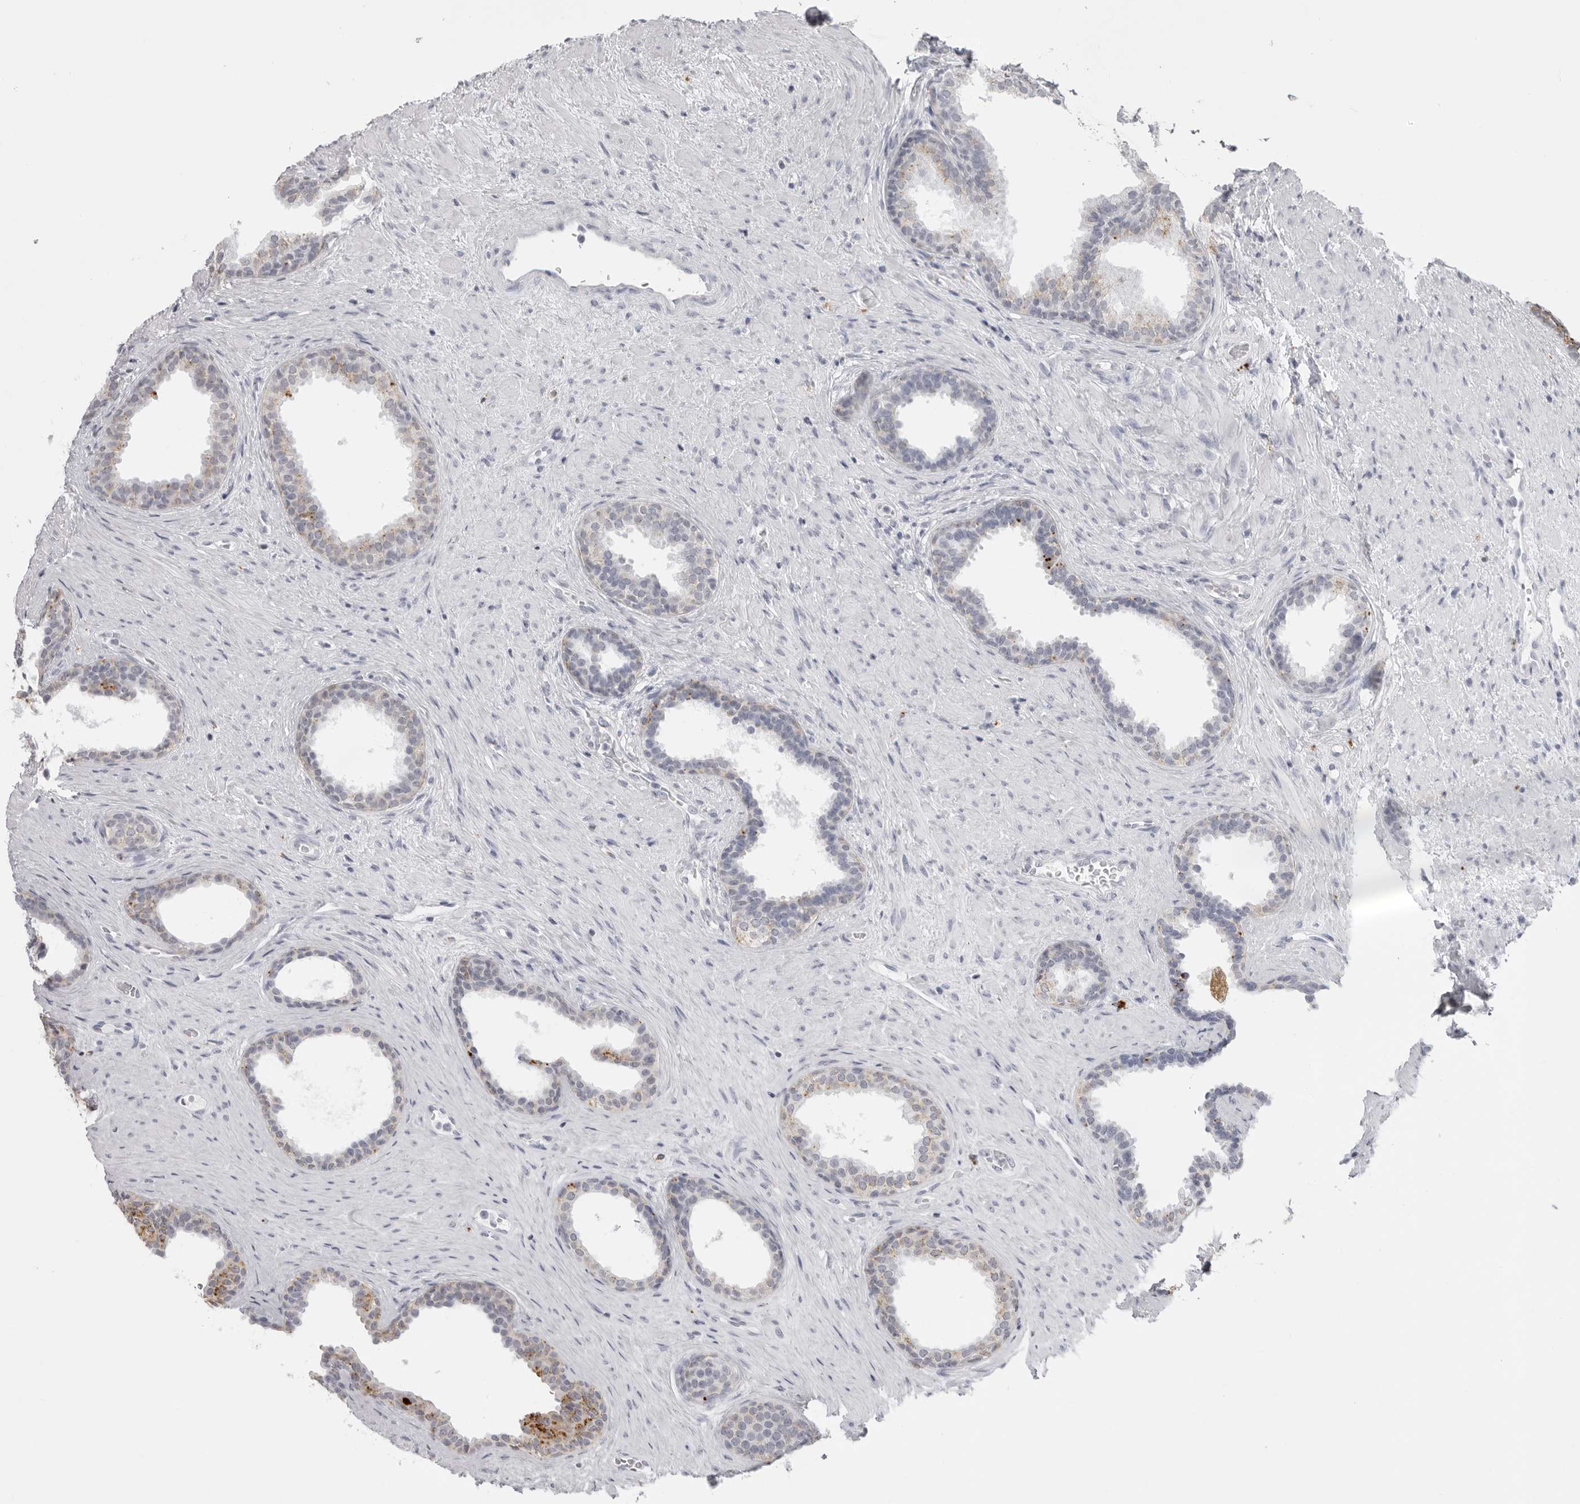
{"staining": {"intensity": "moderate", "quantity": "<25%", "location": "cytoplasmic/membranous"}, "tissue": "prostate", "cell_type": "Glandular cells", "image_type": "normal", "snomed": [{"axis": "morphology", "description": "Normal tissue, NOS"}, {"axis": "topography", "description": "Prostate"}], "caption": "About <25% of glandular cells in normal human prostate reveal moderate cytoplasmic/membranous protein staining as visualized by brown immunohistochemical staining.", "gene": "IL25", "patient": {"sex": "male", "age": 76}}